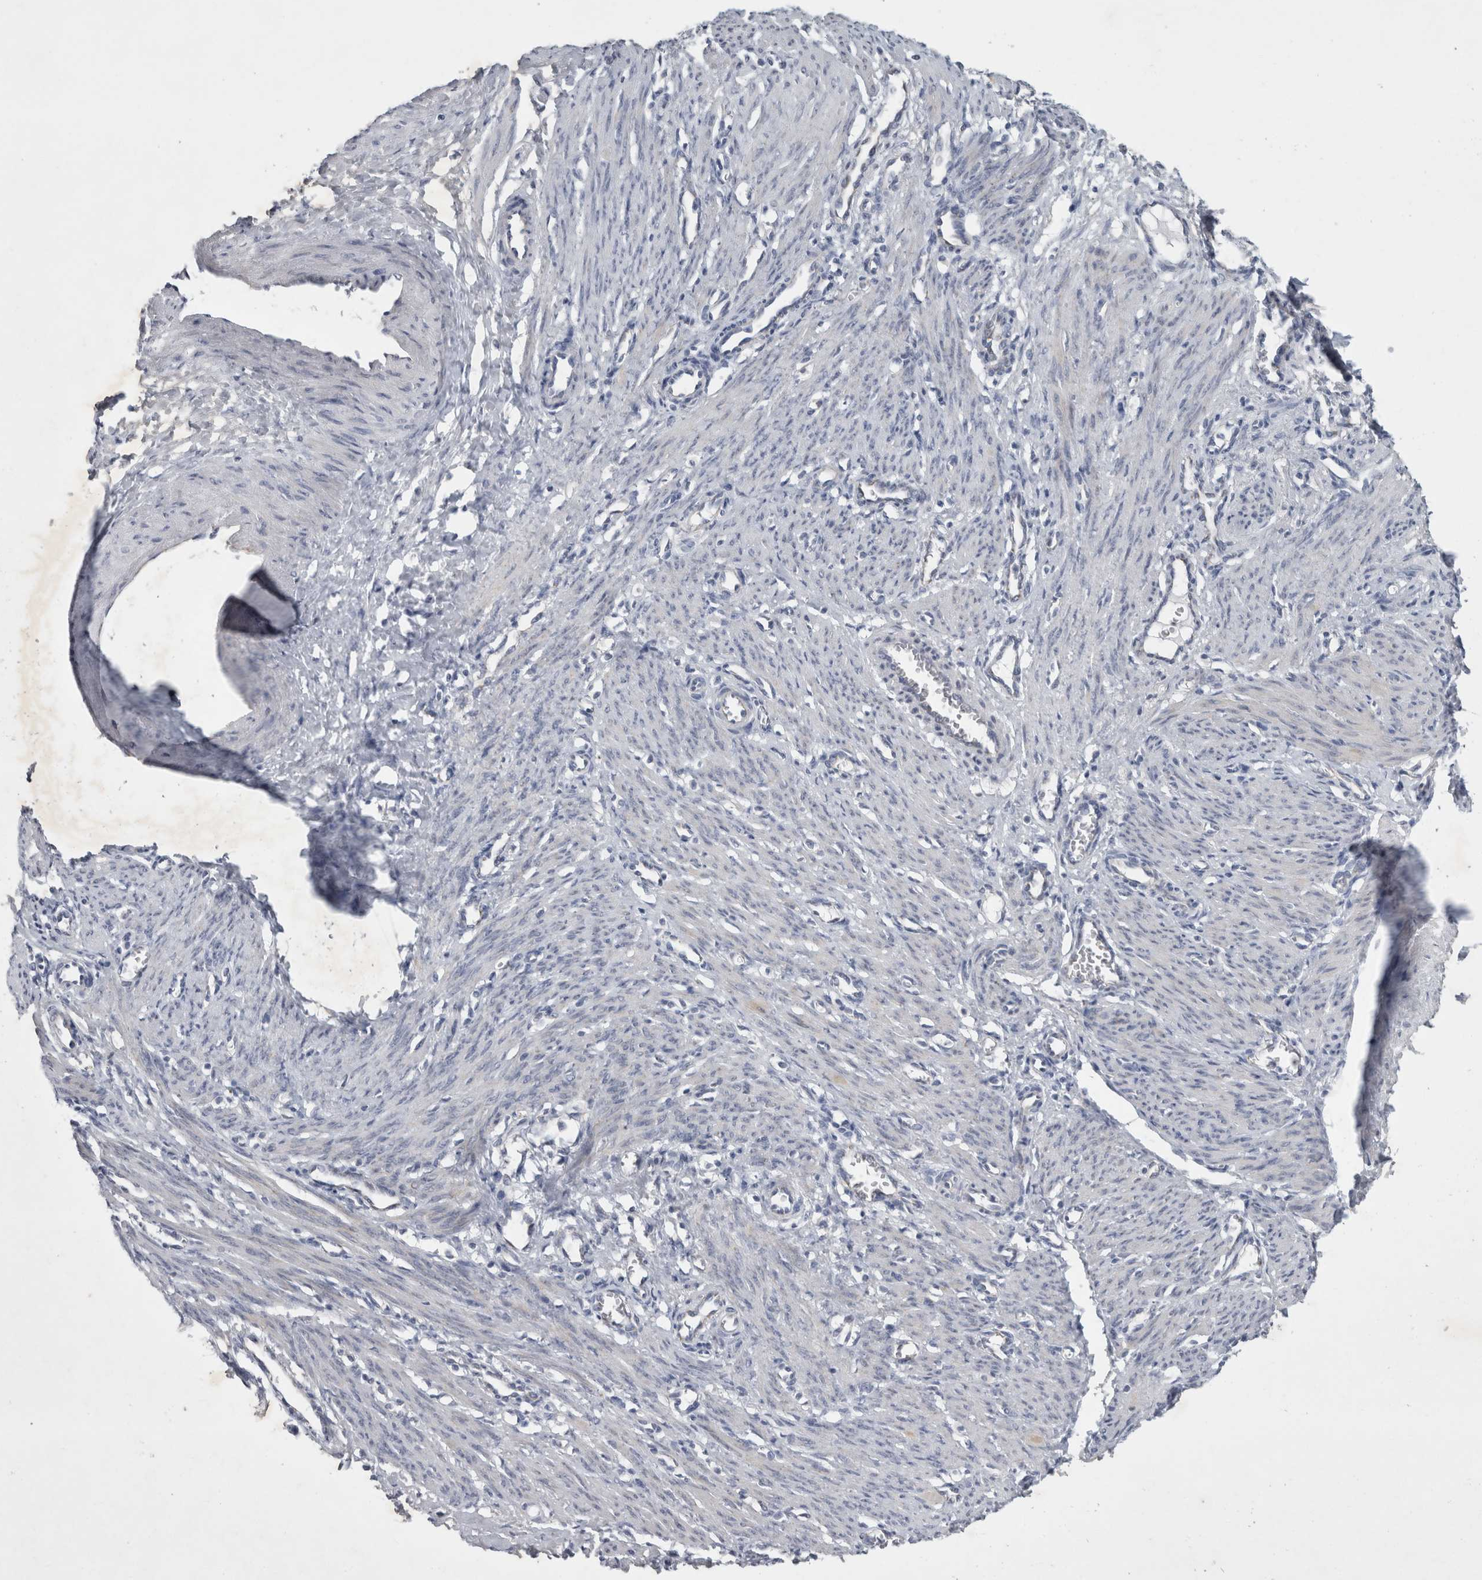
{"staining": {"intensity": "negative", "quantity": "none", "location": "none"}, "tissue": "smooth muscle", "cell_type": "Smooth muscle cells", "image_type": "normal", "snomed": [{"axis": "morphology", "description": "Normal tissue, NOS"}, {"axis": "topography", "description": "Endometrium"}], "caption": "A photomicrograph of smooth muscle stained for a protein exhibits no brown staining in smooth muscle cells. Brightfield microscopy of immunohistochemistry (IHC) stained with DAB (brown) and hematoxylin (blue), captured at high magnification.", "gene": "FXYD7", "patient": {"sex": "female", "age": 33}}